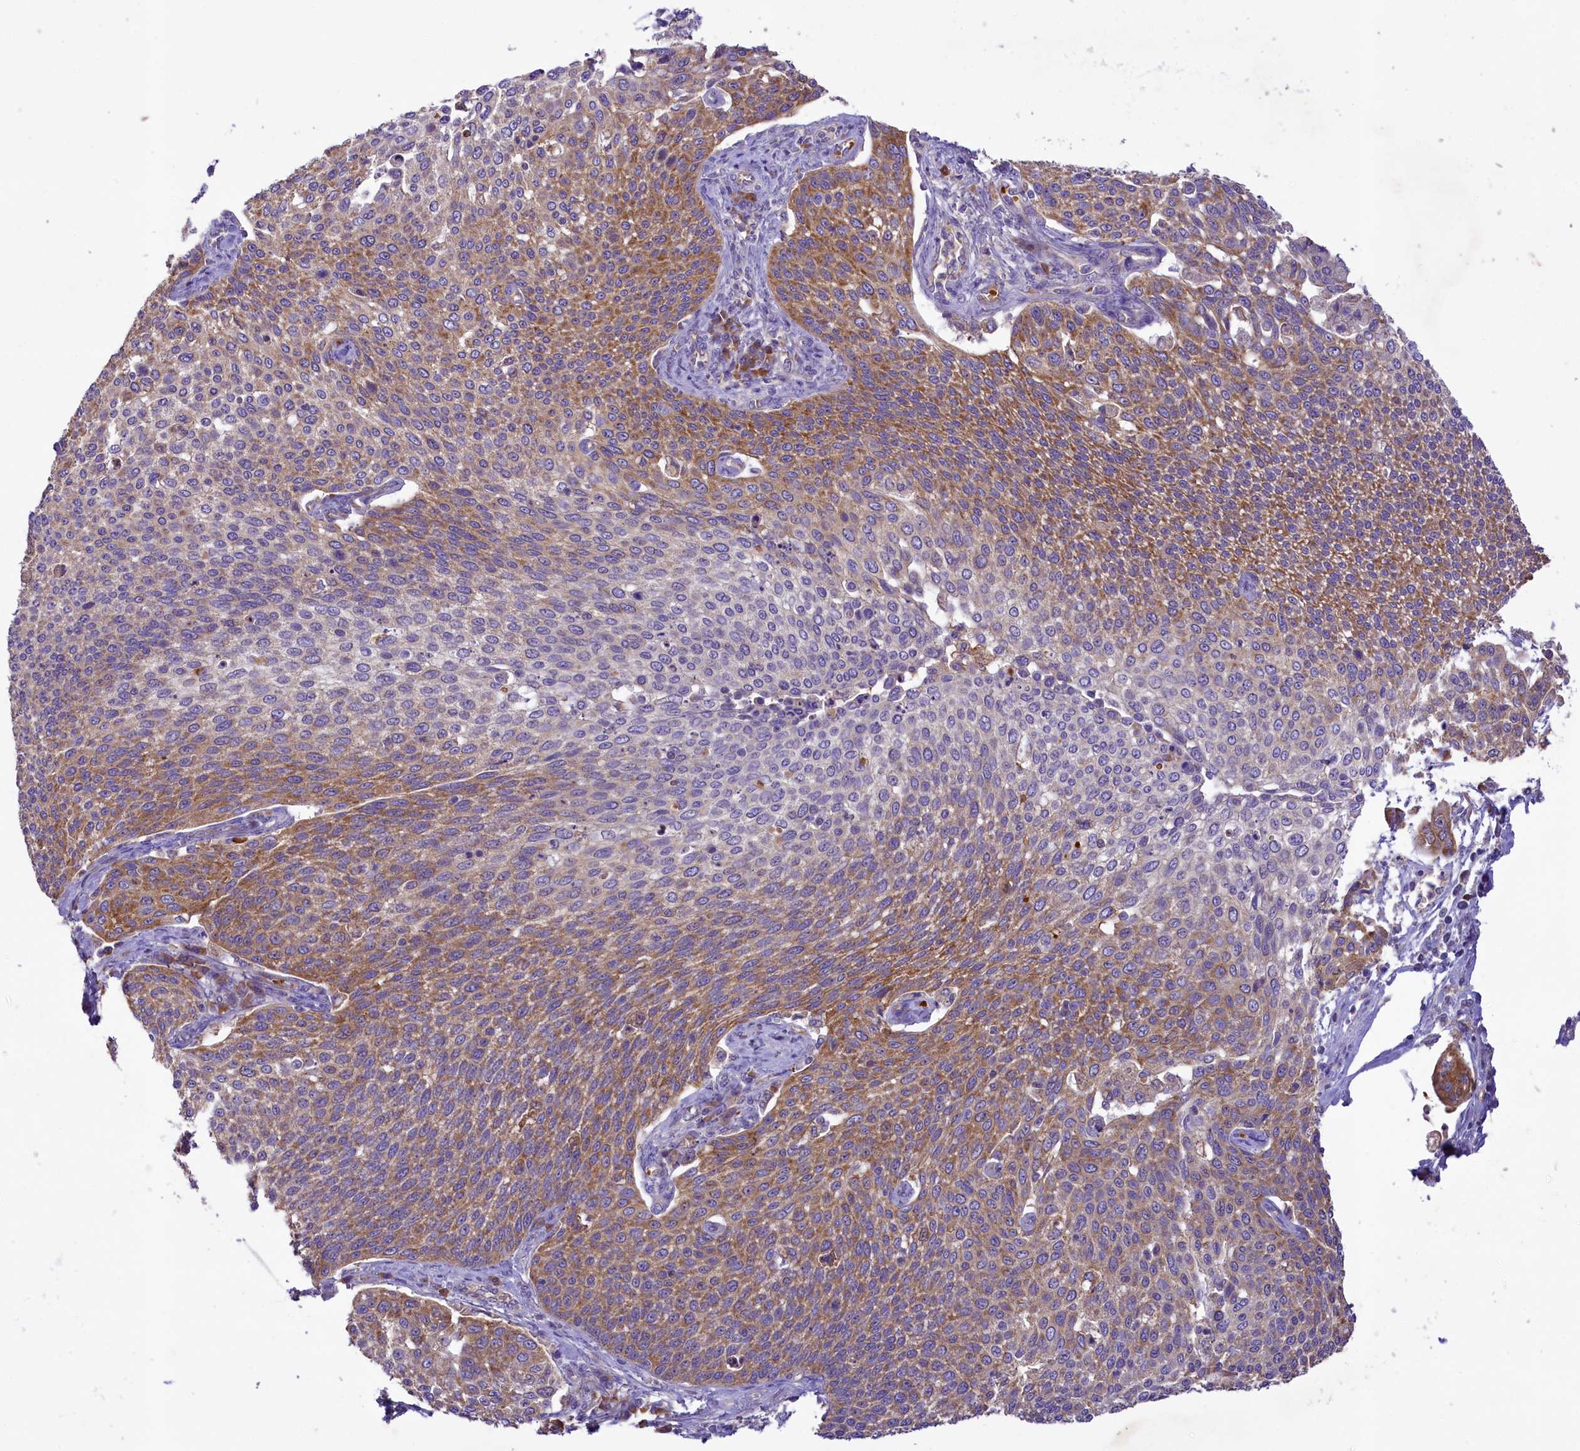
{"staining": {"intensity": "moderate", "quantity": "25%-75%", "location": "cytoplasmic/membranous"}, "tissue": "cervical cancer", "cell_type": "Tumor cells", "image_type": "cancer", "snomed": [{"axis": "morphology", "description": "Squamous cell carcinoma, NOS"}, {"axis": "topography", "description": "Cervix"}], "caption": "The micrograph shows immunohistochemical staining of cervical cancer. There is moderate cytoplasmic/membranous expression is appreciated in about 25%-75% of tumor cells.", "gene": "LARP4", "patient": {"sex": "female", "age": 34}}